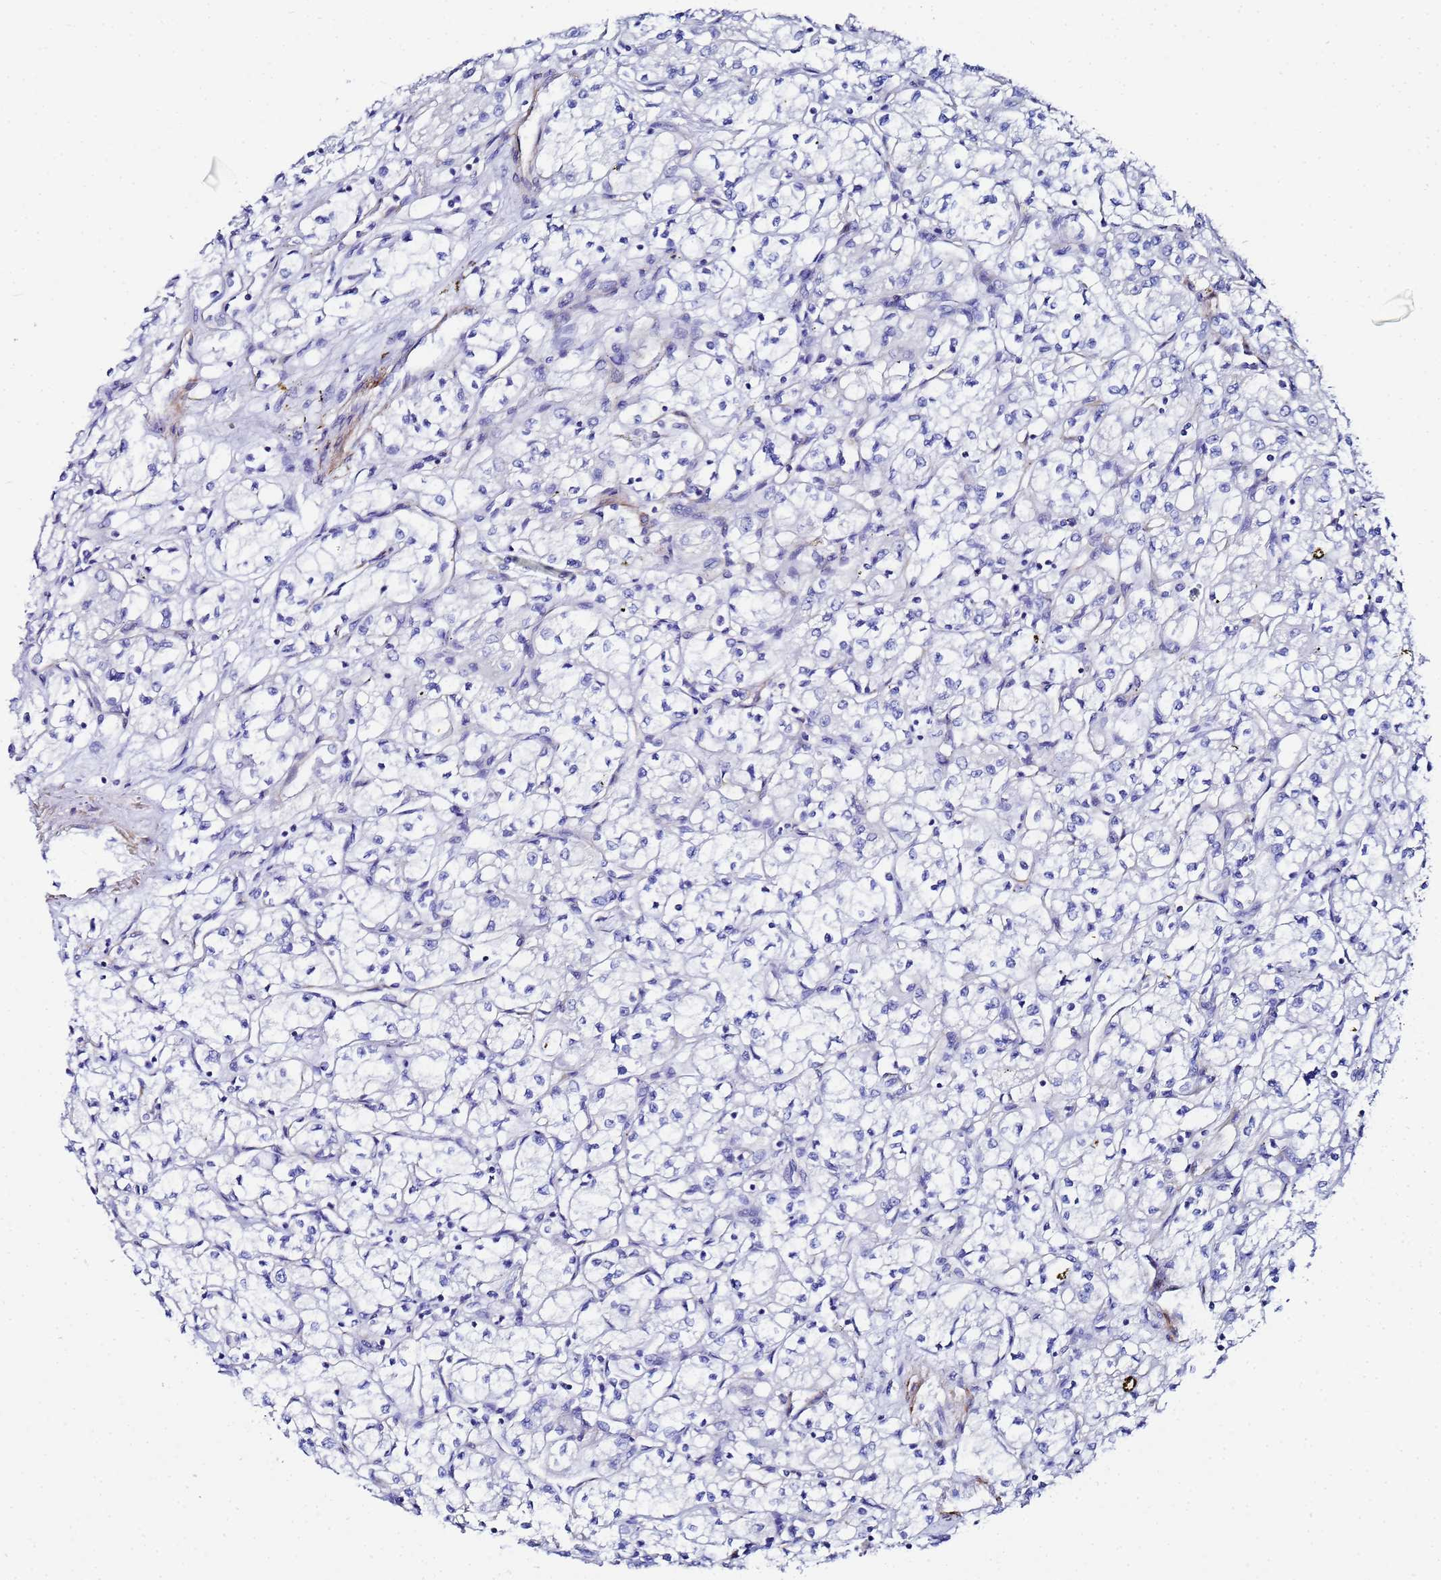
{"staining": {"intensity": "negative", "quantity": "none", "location": "none"}, "tissue": "renal cancer", "cell_type": "Tumor cells", "image_type": "cancer", "snomed": [{"axis": "morphology", "description": "Adenocarcinoma, NOS"}, {"axis": "topography", "description": "Kidney"}], "caption": "Image shows no significant protein positivity in tumor cells of renal cancer.", "gene": "RAB39B", "patient": {"sex": "male", "age": 59}}